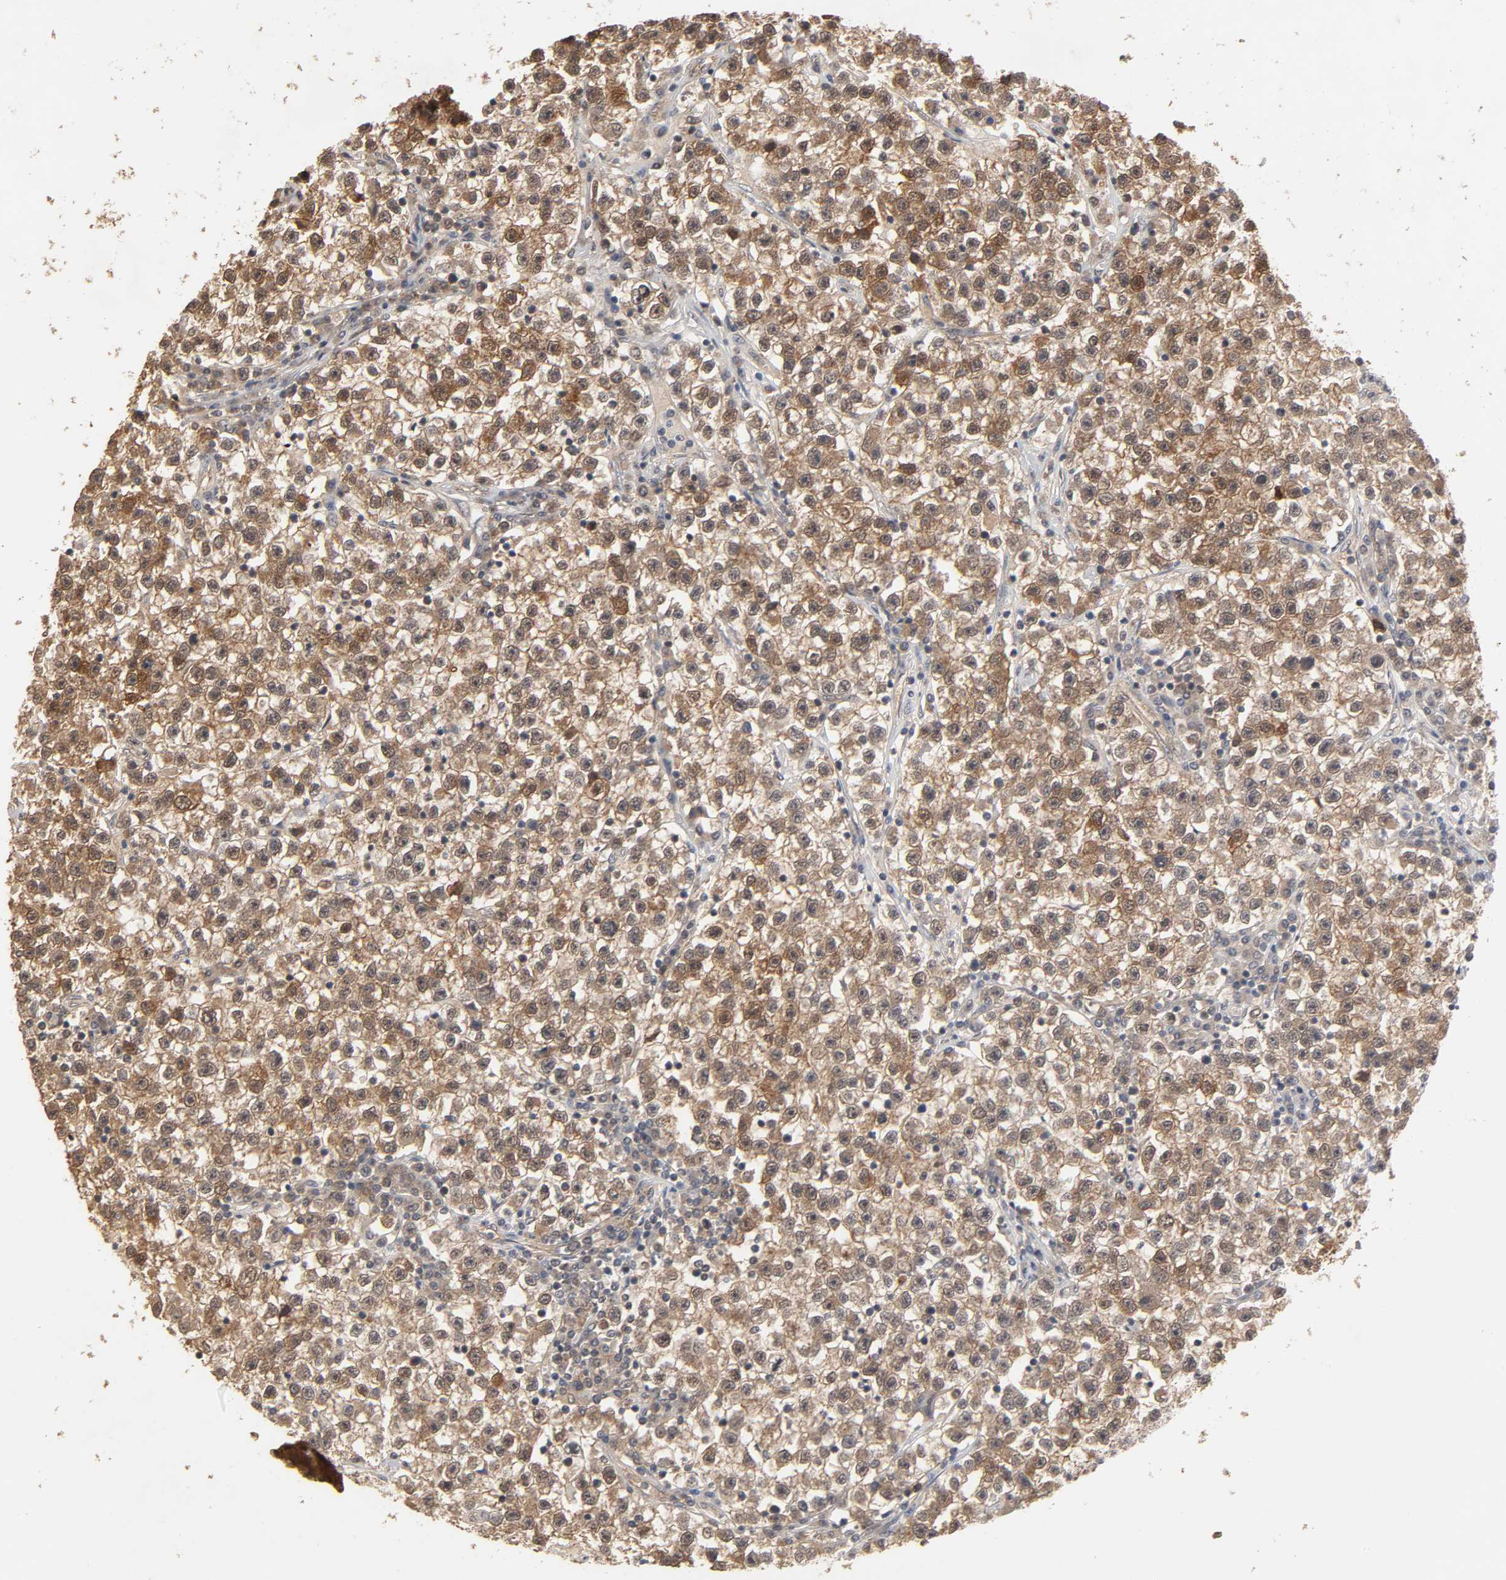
{"staining": {"intensity": "moderate", "quantity": ">75%", "location": "cytoplasmic/membranous,nuclear"}, "tissue": "testis cancer", "cell_type": "Tumor cells", "image_type": "cancer", "snomed": [{"axis": "morphology", "description": "Seminoma, NOS"}, {"axis": "topography", "description": "Testis"}], "caption": "Immunohistochemistry (IHC) (DAB (3,3'-diaminobenzidine)) staining of human testis cancer demonstrates moderate cytoplasmic/membranous and nuclear protein positivity in approximately >75% of tumor cells.", "gene": "HTR1E", "patient": {"sex": "male", "age": 22}}